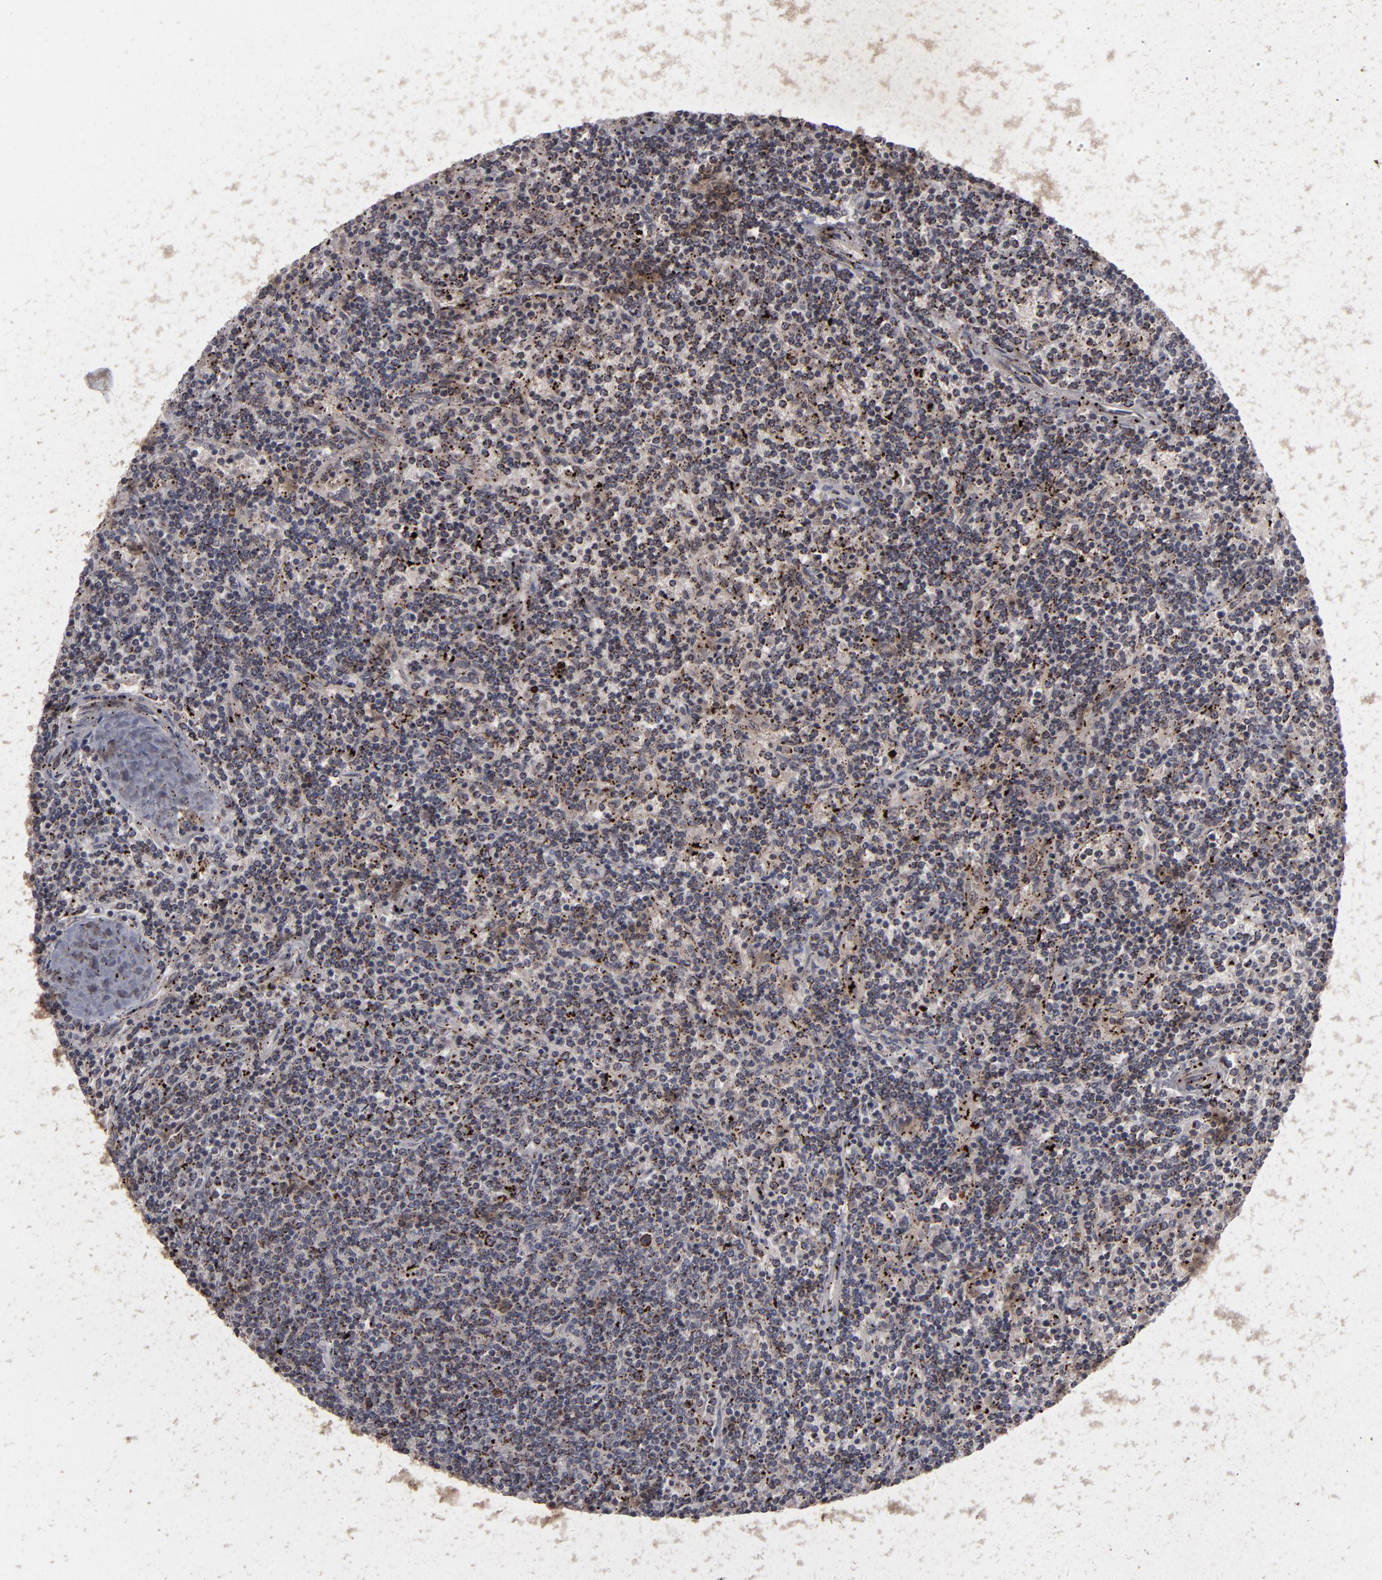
{"staining": {"intensity": "strong", "quantity": ">75%", "location": "cytoplasmic/membranous"}, "tissue": "lymphoma", "cell_type": "Tumor cells", "image_type": "cancer", "snomed": [{"axis": "morphology", "description": "Malignant lymphoma, non-Hodgkin's type, Low grade"}, {"axis": "topography", "description": "Spleen"}], "caption": "Strong cytoplasmic/membranous protein staining is appreciated in approximately >75% of tumor cells in low-grade malignant lymphoma, non-Hodgkin's type.", "gene": "MYOM2", "patient": {"sex": "female", "age": 50}}